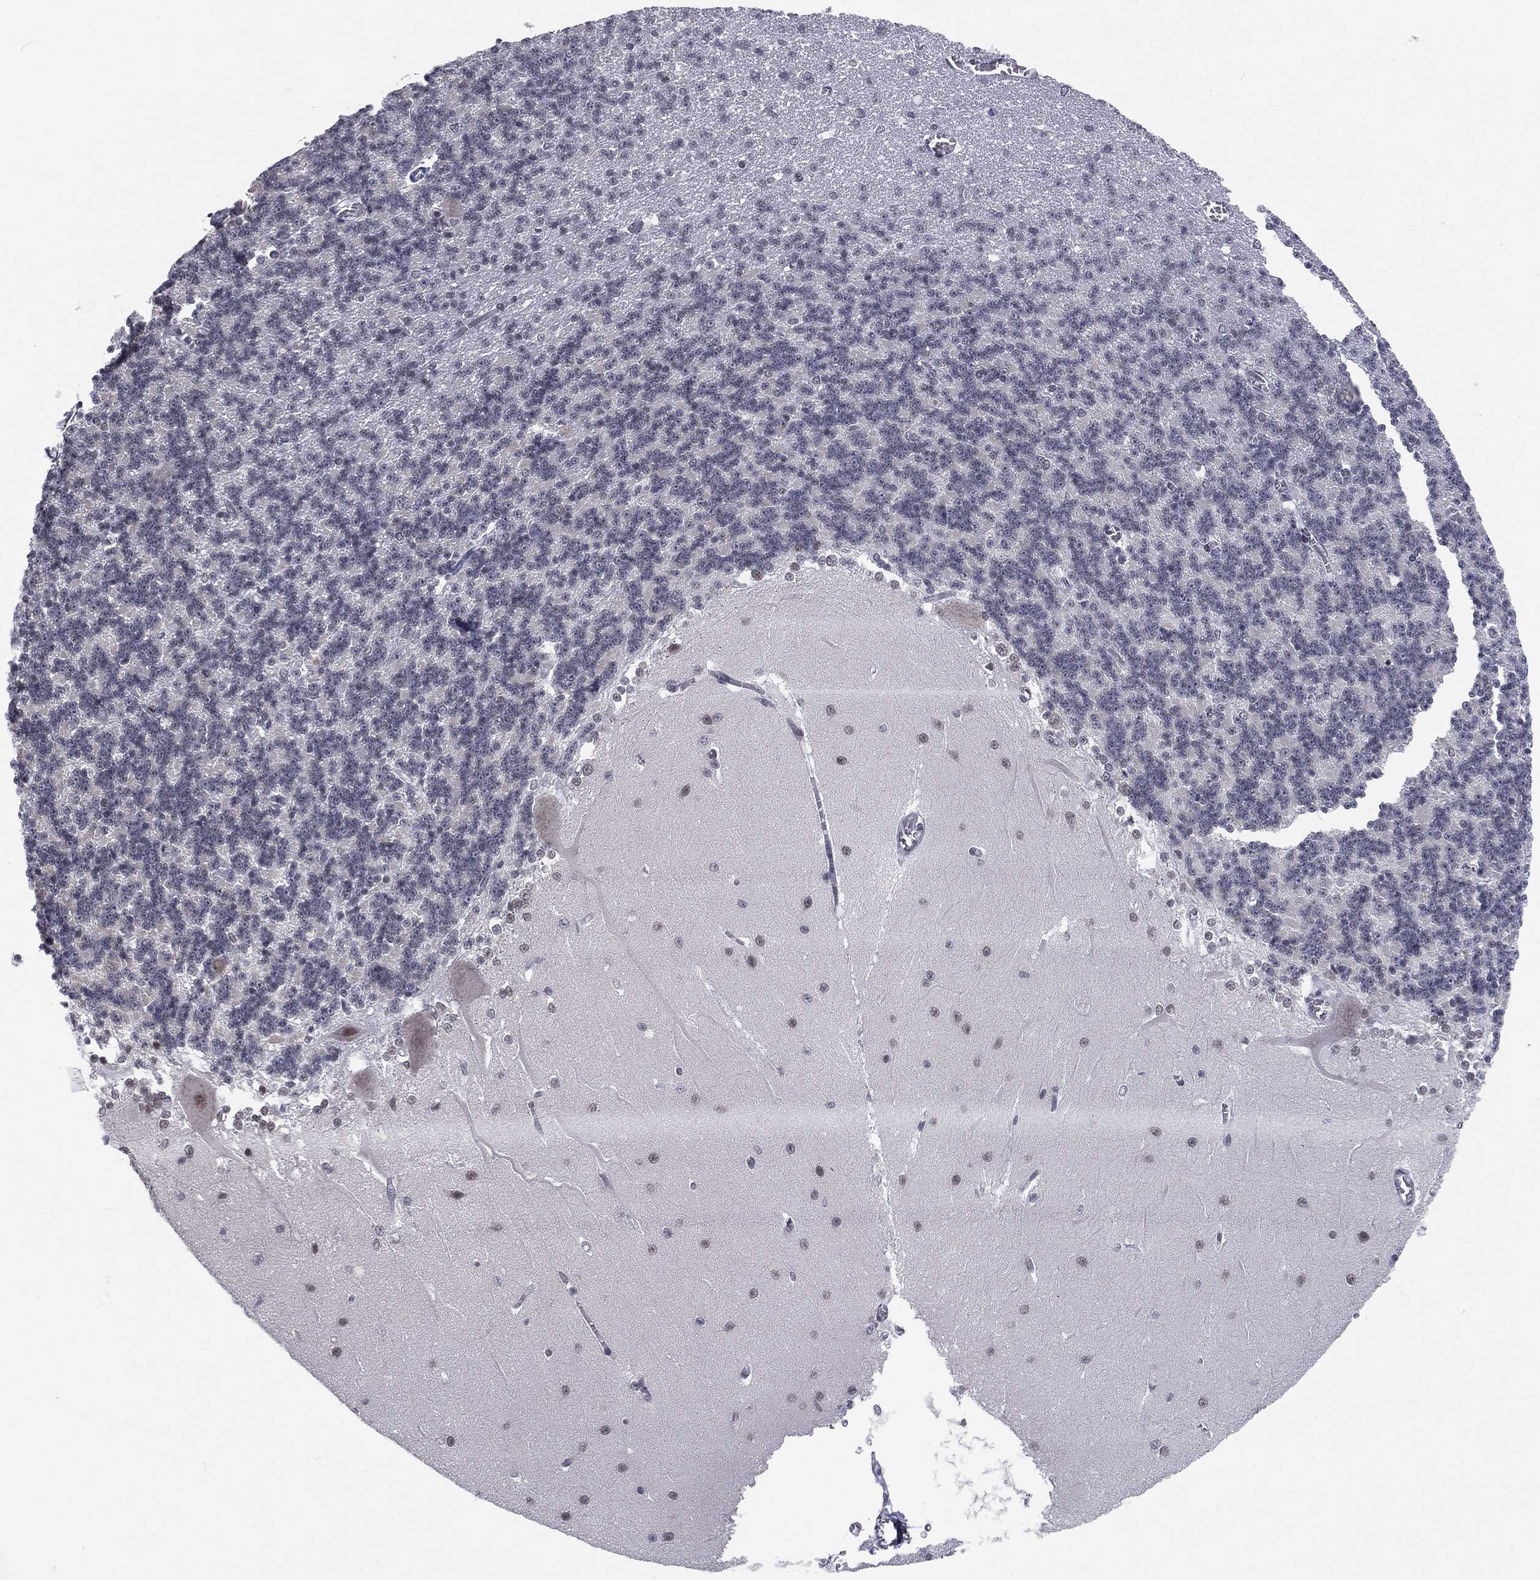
{"staining": {"intensity": "negative", "quantity": "none", "location": "none"}, "tissue": "cerebellum", "cell_type": "Cells in granular layer", "image_type": "normal", "snomed": [{"axis": "morphology", "description": "Normal tissue, NOS"}, {"axis": "topography", "description": "Cerebellum"}], "caption": "Protein analysis of unremarkable cerebellum displays no significant positivity in cells in granular layer.", "gene": "MORC2", "patient": {"sex": "male", "age": 37}}